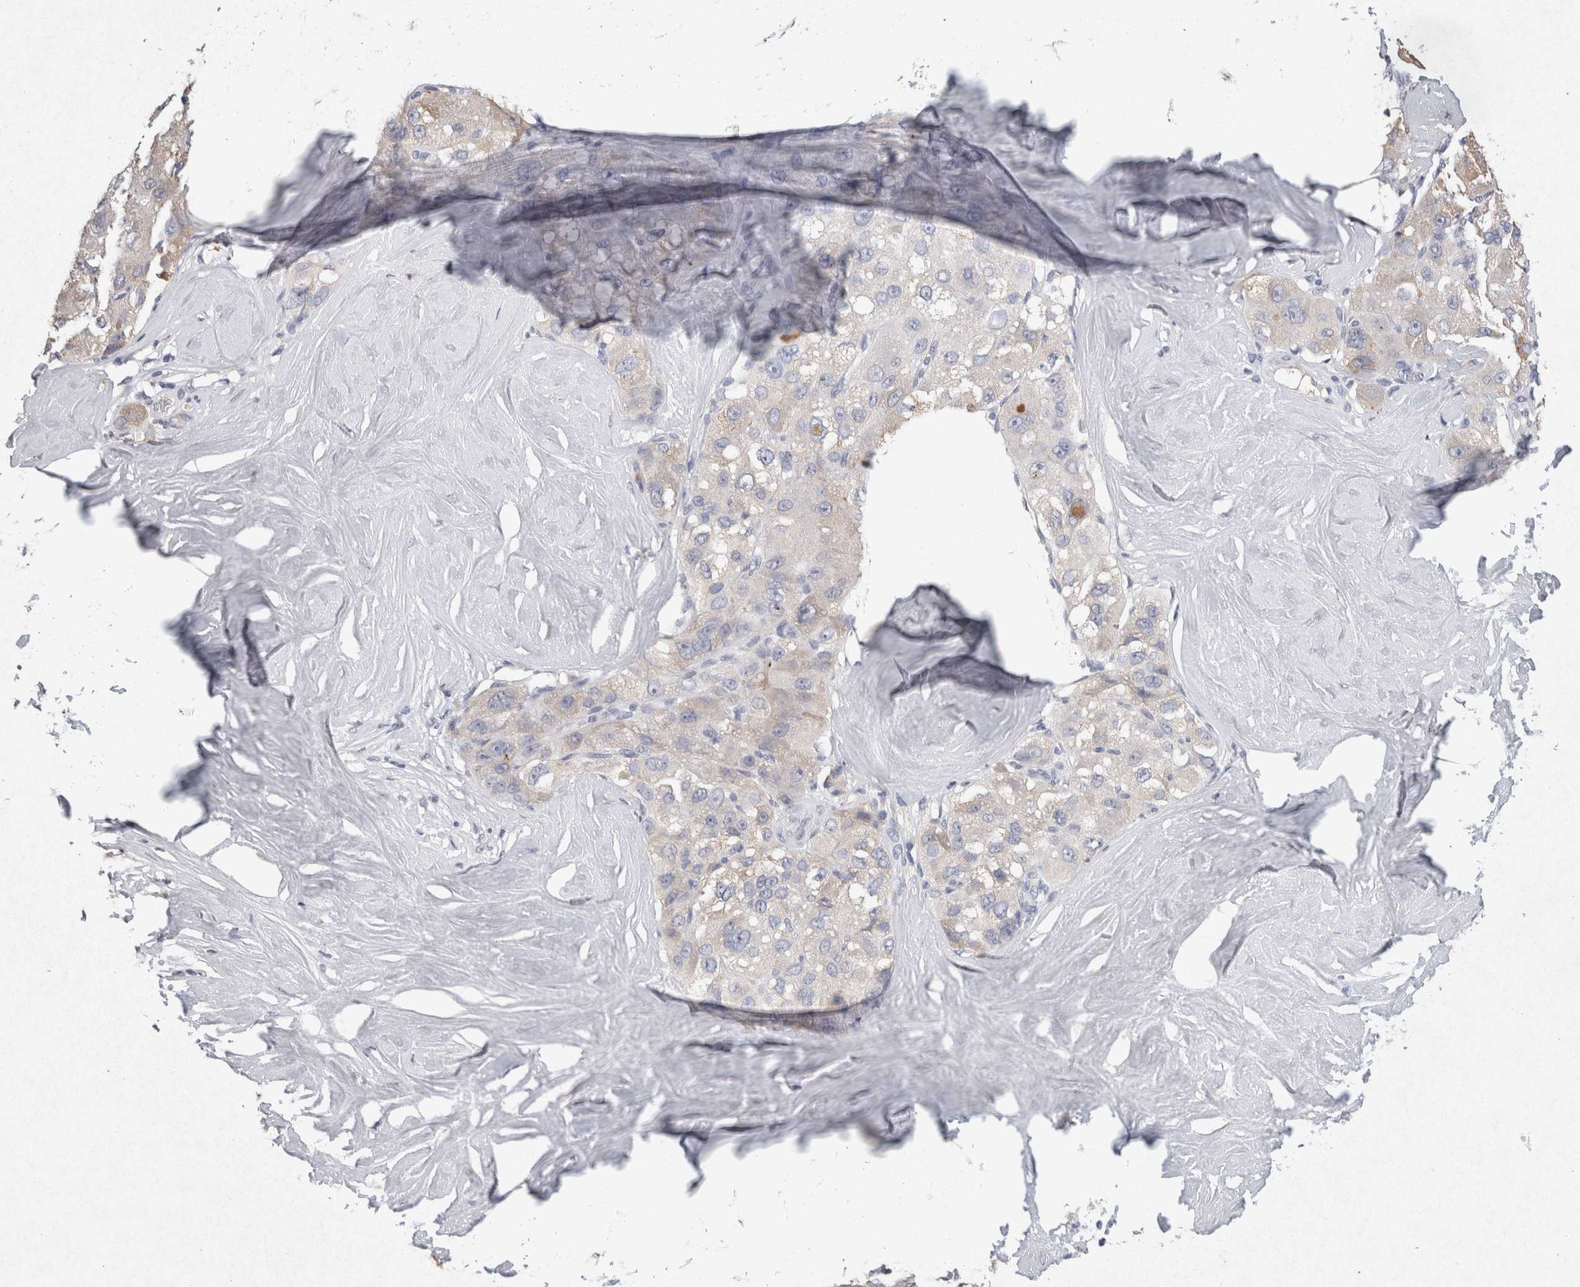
{"staining": {"intensity": "negative", "quantity": "none", "location": "none"}, "tissue": "liver cancer", "cell_type": "Tumor cells", "image_type": "cancer", "snomed": [{"axis": "morphology", "description": "Carcinoma, Hepatocellular, NOS"}, {"axis": "topography", "description": "Liver"}], "caption": "Liver hepatocellular carcinoma stained for a protein using immunohistochemistry (IHC) demonstrates no staining tumor cells.", "gene": "FABP7", "patient": {"sex": "male", "age": 80}}